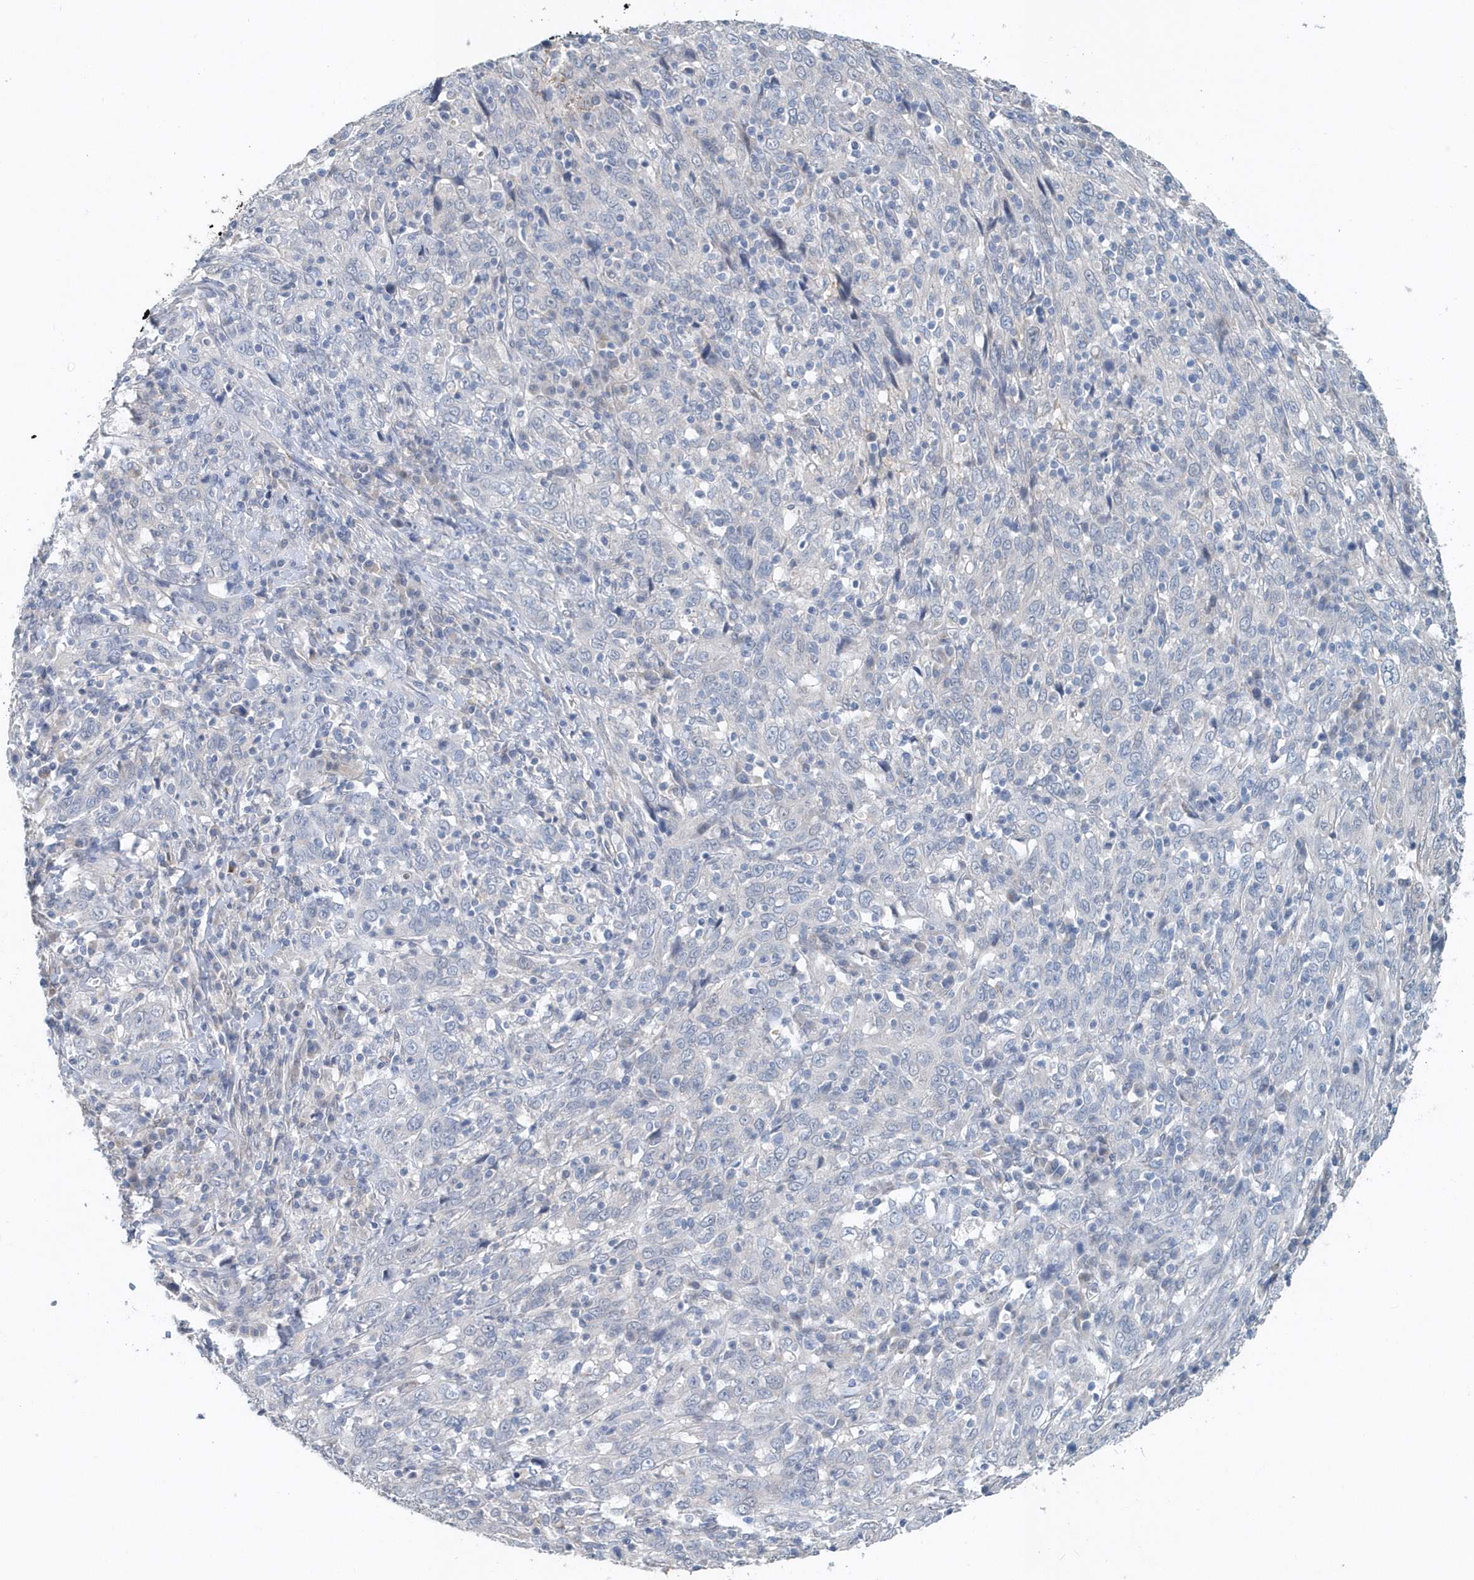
{"staining": {"intensity": "negative", "quantity": "none", "location": "none"}, "tissue": "cervical cancer", "cell_type": "Tumor cells", "image_type": "cancer", "snomed": [{"axis": "morphology", "description": "Squamous cell carcinoma, NOS"}, {"axis": "topography", "description": "Cervix"}], "caption": "Micrograph shows no protein positivity in tumor cells of squamous cell carcinoma (cervical) tissue.", "gene": "PFN2", "patient": {"sex": "female", "age": 46}}